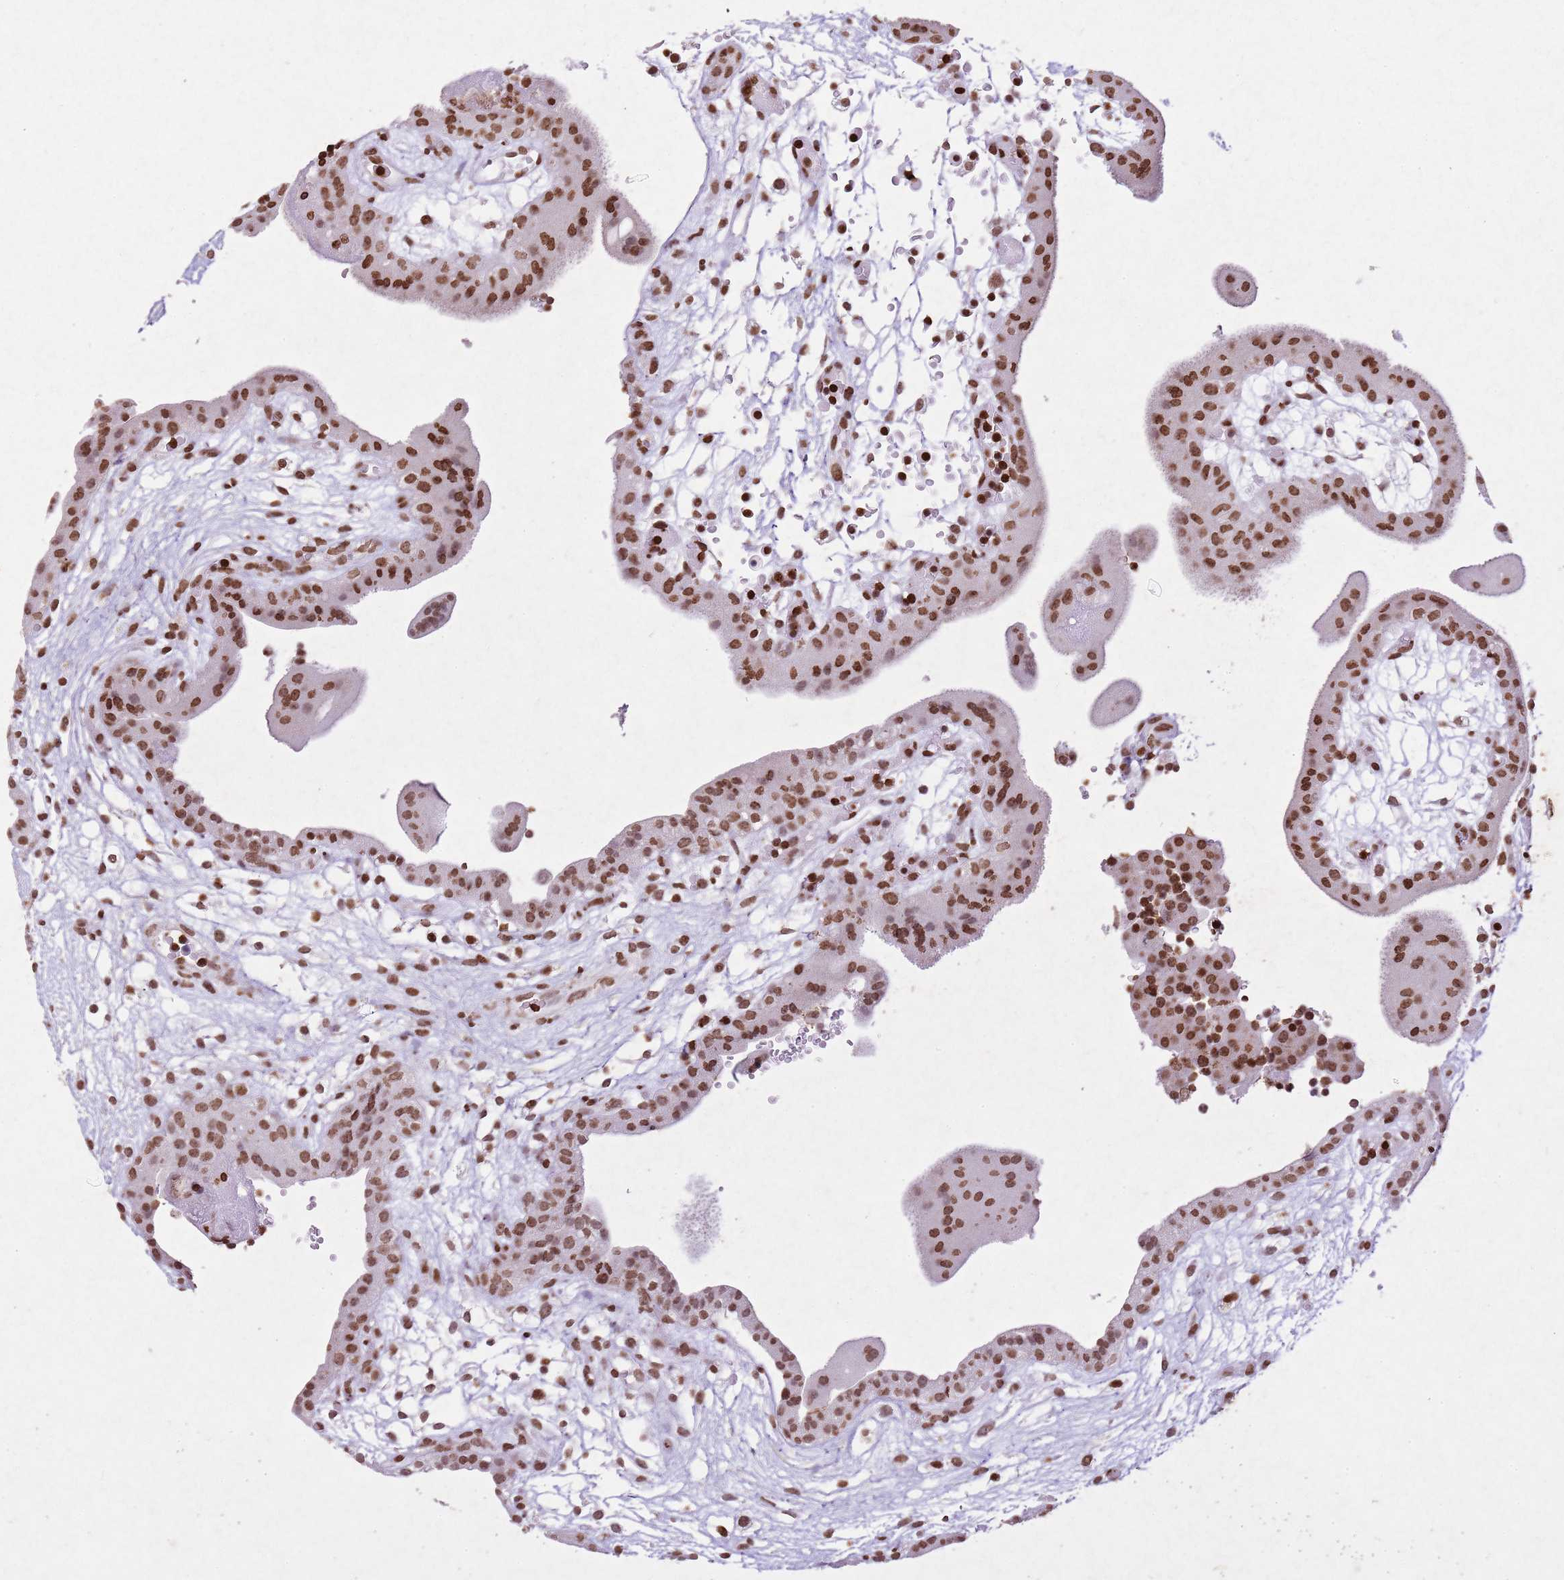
{"staining": {"intensity": "moderate", "quantity": ">75%", "location": "nuclear"}, "tissue": "placenta", "cell_type": "Decidual cells", "image_type": "normal", "snomed": [{"axis": "morphology", "description": "Normal tissue, NOS"}, {"axis": "topography", "description": "Placenta"}], "caption": "Human placenta stained with a brown dye shows moderate nuclear positive positivity in about >75% of decidual cells.", "gene": "BMAL1", "patient": {"sex": "female", "age": 18}}